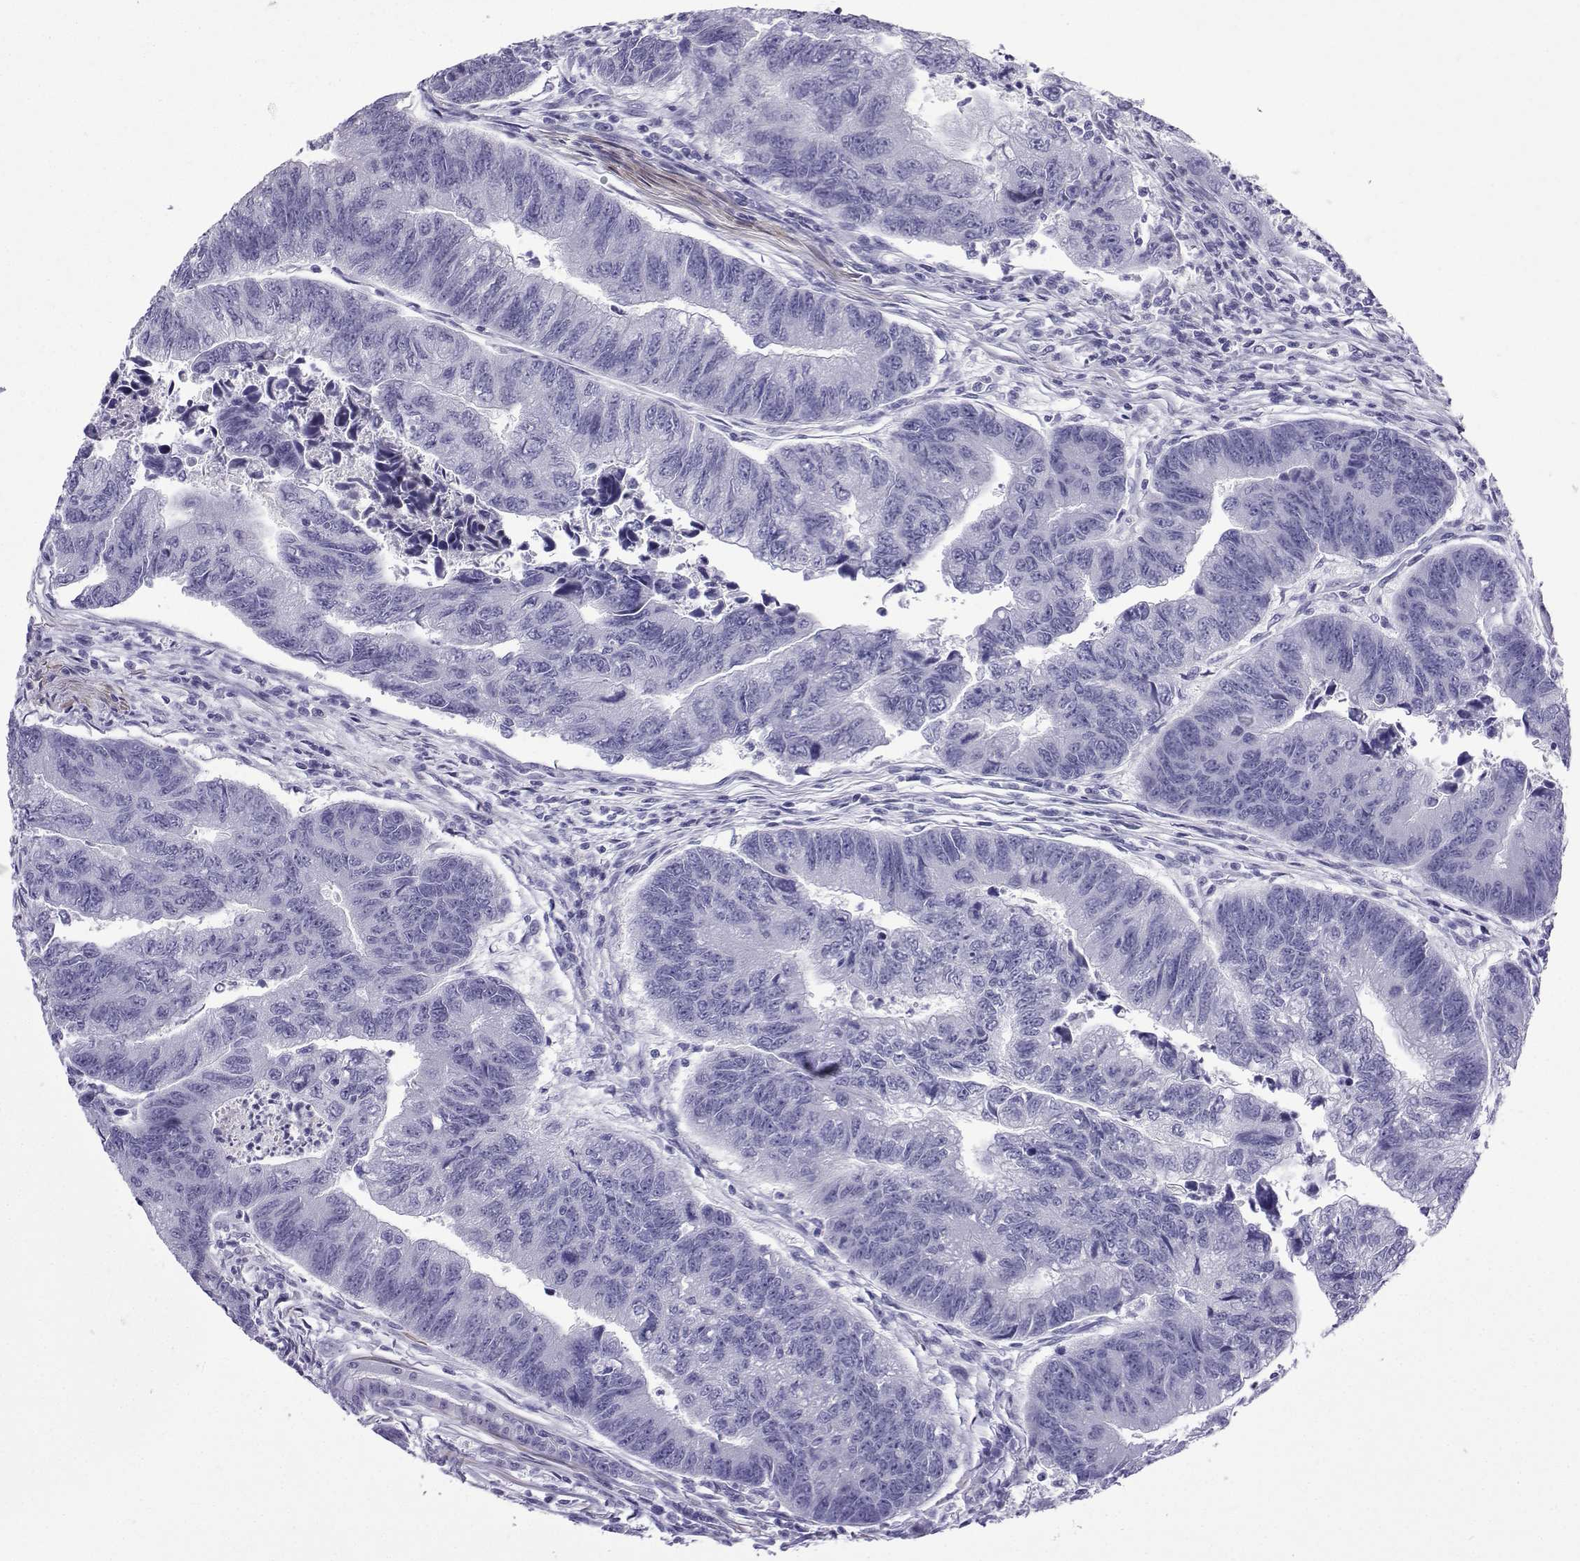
{"staining": {"intensity": "negative", "quantity": "none", "location": "none"}, "tissue": "colorectal cancer", "cell_type": "Tumor cells", "image_type": "cancer", "snomed": [{"axis": "morphology", "description": "Adenocarcinoma, NOS"}, {"axis": "topography", "description": "Colon"}], "caption": "This is a image of immunohistochemistry (IHC) staining of adenocarcinoma (colorectal), which shows no positivity in tumor cells.", "gene": "KCNF1", "patient": {"sex": "female", "age": 65}}